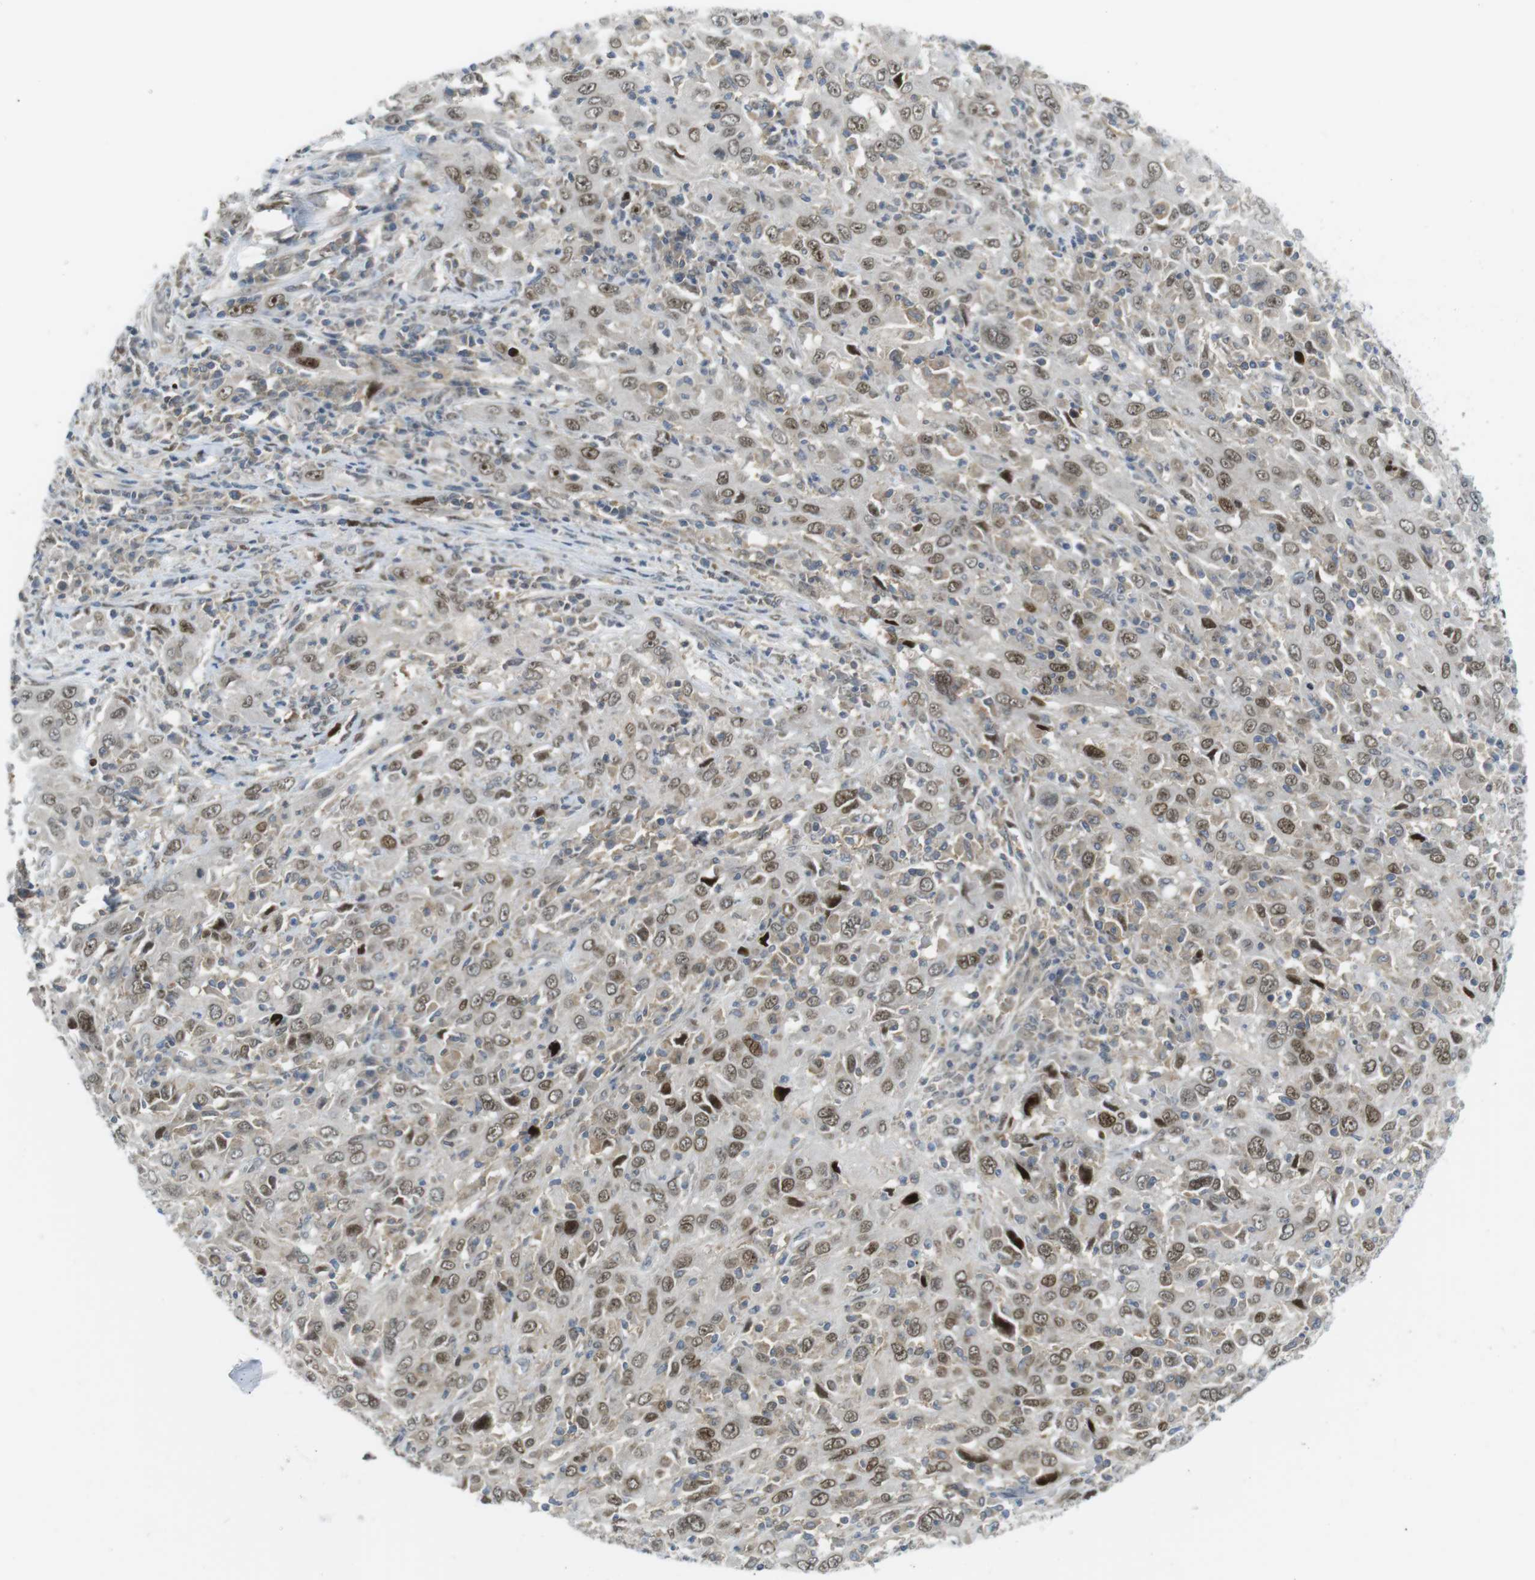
{"staining": {"intensity": "moderate", "quantity": ">75%", "location": "nuclear"}, "tissue": "cervical cancer", "cell_type": "Tumor cells", "image_type": "cancer", "snomed": [{"axis": "morphology", "description": "Squamous cell carcinoma, NOS"}, {"axis": "topography", "description": "Cervix"}], "caption": "IHC histopathology image of cervical cancer stained for a protein (brown), which shows medium levels of moderate nuclear staining in about >75% of tumor cells.", "gene": "RCC1", "patient": {"sex": "female", "age": 46}}